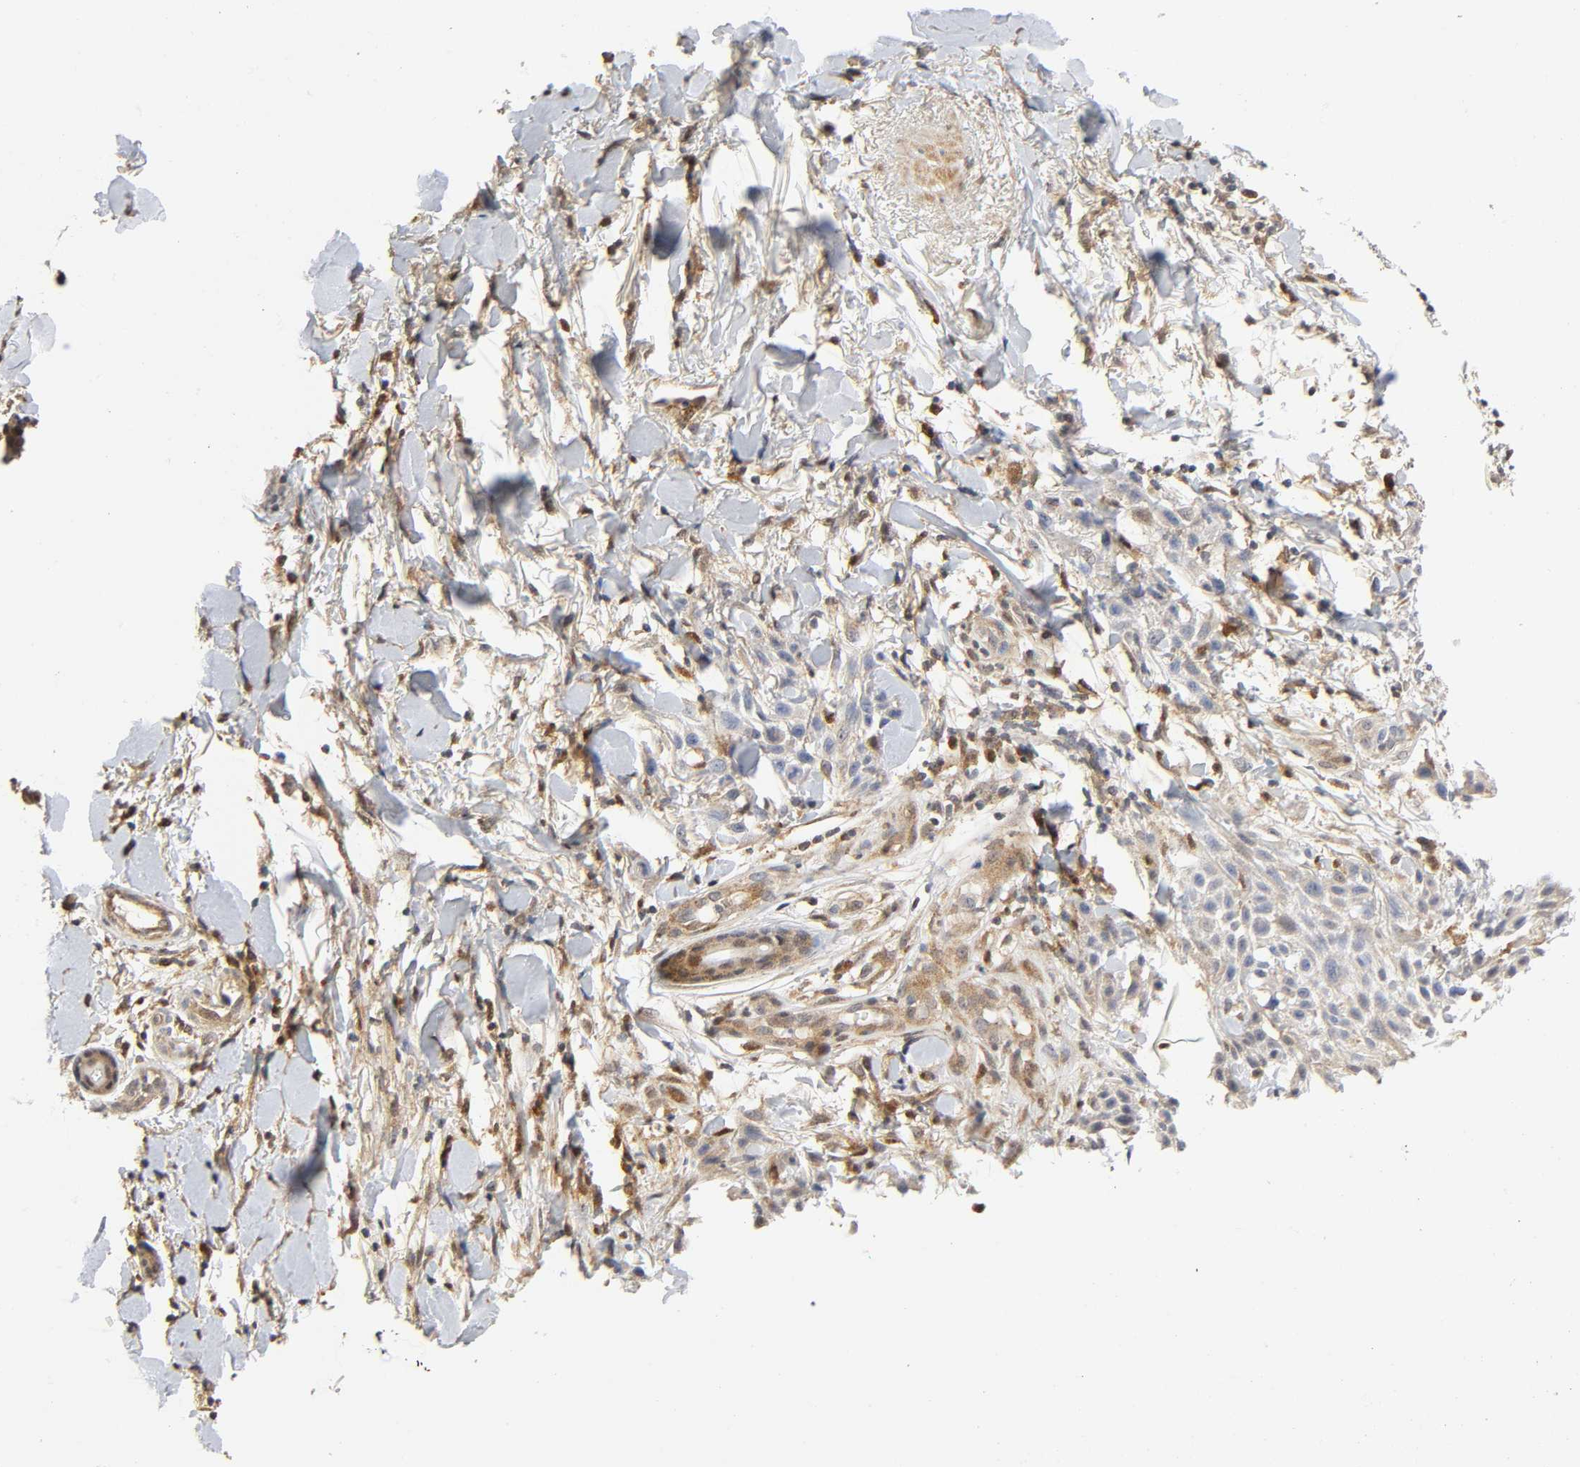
{"staining": {"intensity": "weak", "quantity": ">75%", "location": "cytoplasmic/membranous"}, "tissue": "skin cancer", "cell_type": "Tumor cells", "image_type": "cancer", "snomed": [{"axis": "morphology", "description": "Squamous cell carcinoma, NOS"}, {"axis": "topography", "description": "Skin"}], "caption": "DAB immunohistochemical staining of squamous cell carcinoma (skin) exhibits weak cytoplasmic/membranous protein expression in about >75% of tumor cells.", "gene": "CASP9", "patient": {"sex": "female", "age": 42}}